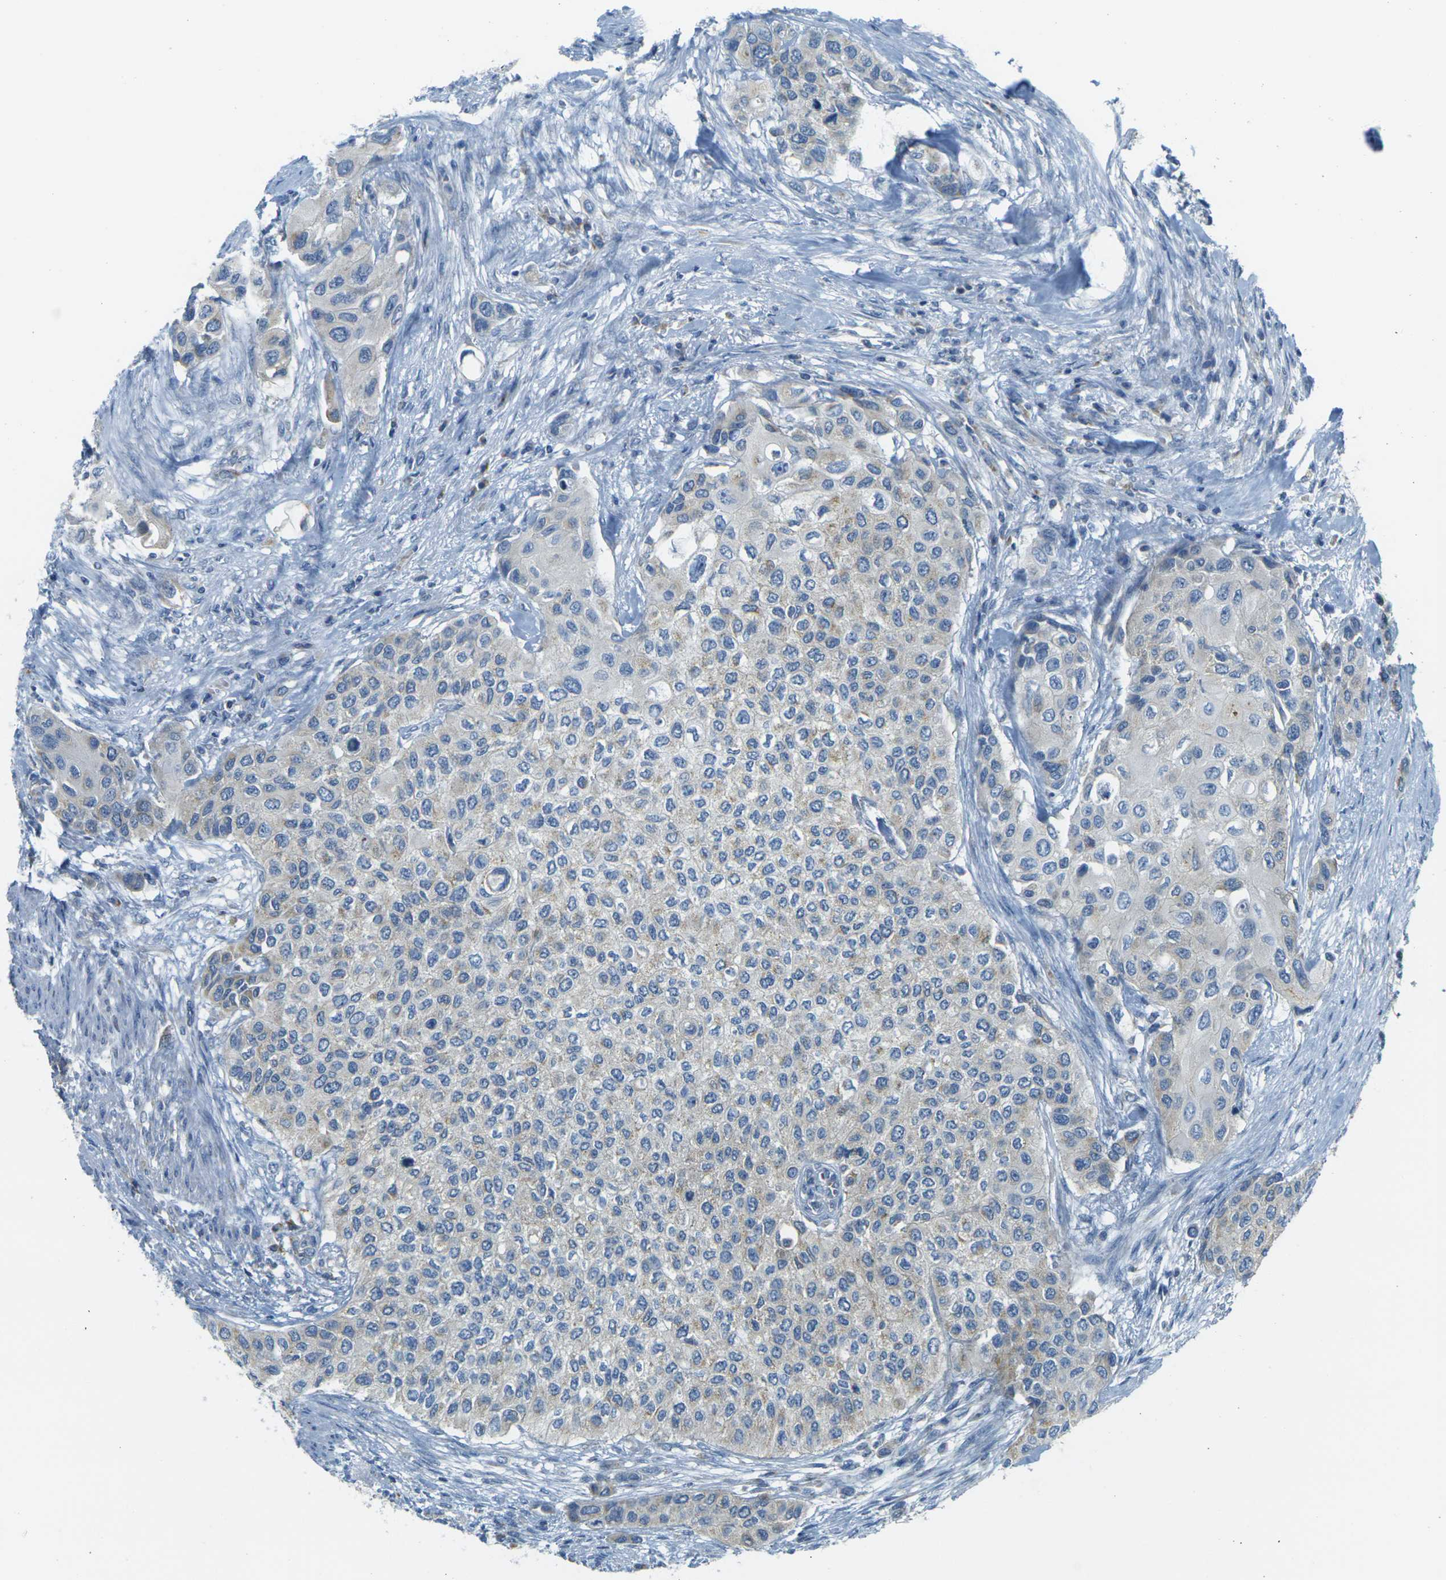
{"staining": {"intensity": "negative", "quantity": "none", "location": "none"}, "tissue": "urothelial cancer", "cell_type": "Tumor cells", "image_type": "cancer", "snomed": [{"axis": "morphology", "description": "Urothelial carcinoma, High grade"}, {"axis": "topography", "description": "Urinary bladder"}], "caption": "Protein analysis of urothelial cancer reveals no significant expression in tumor cells.", "gene": "PARD6B", "patient": {"sex": "female", "age": 56}}